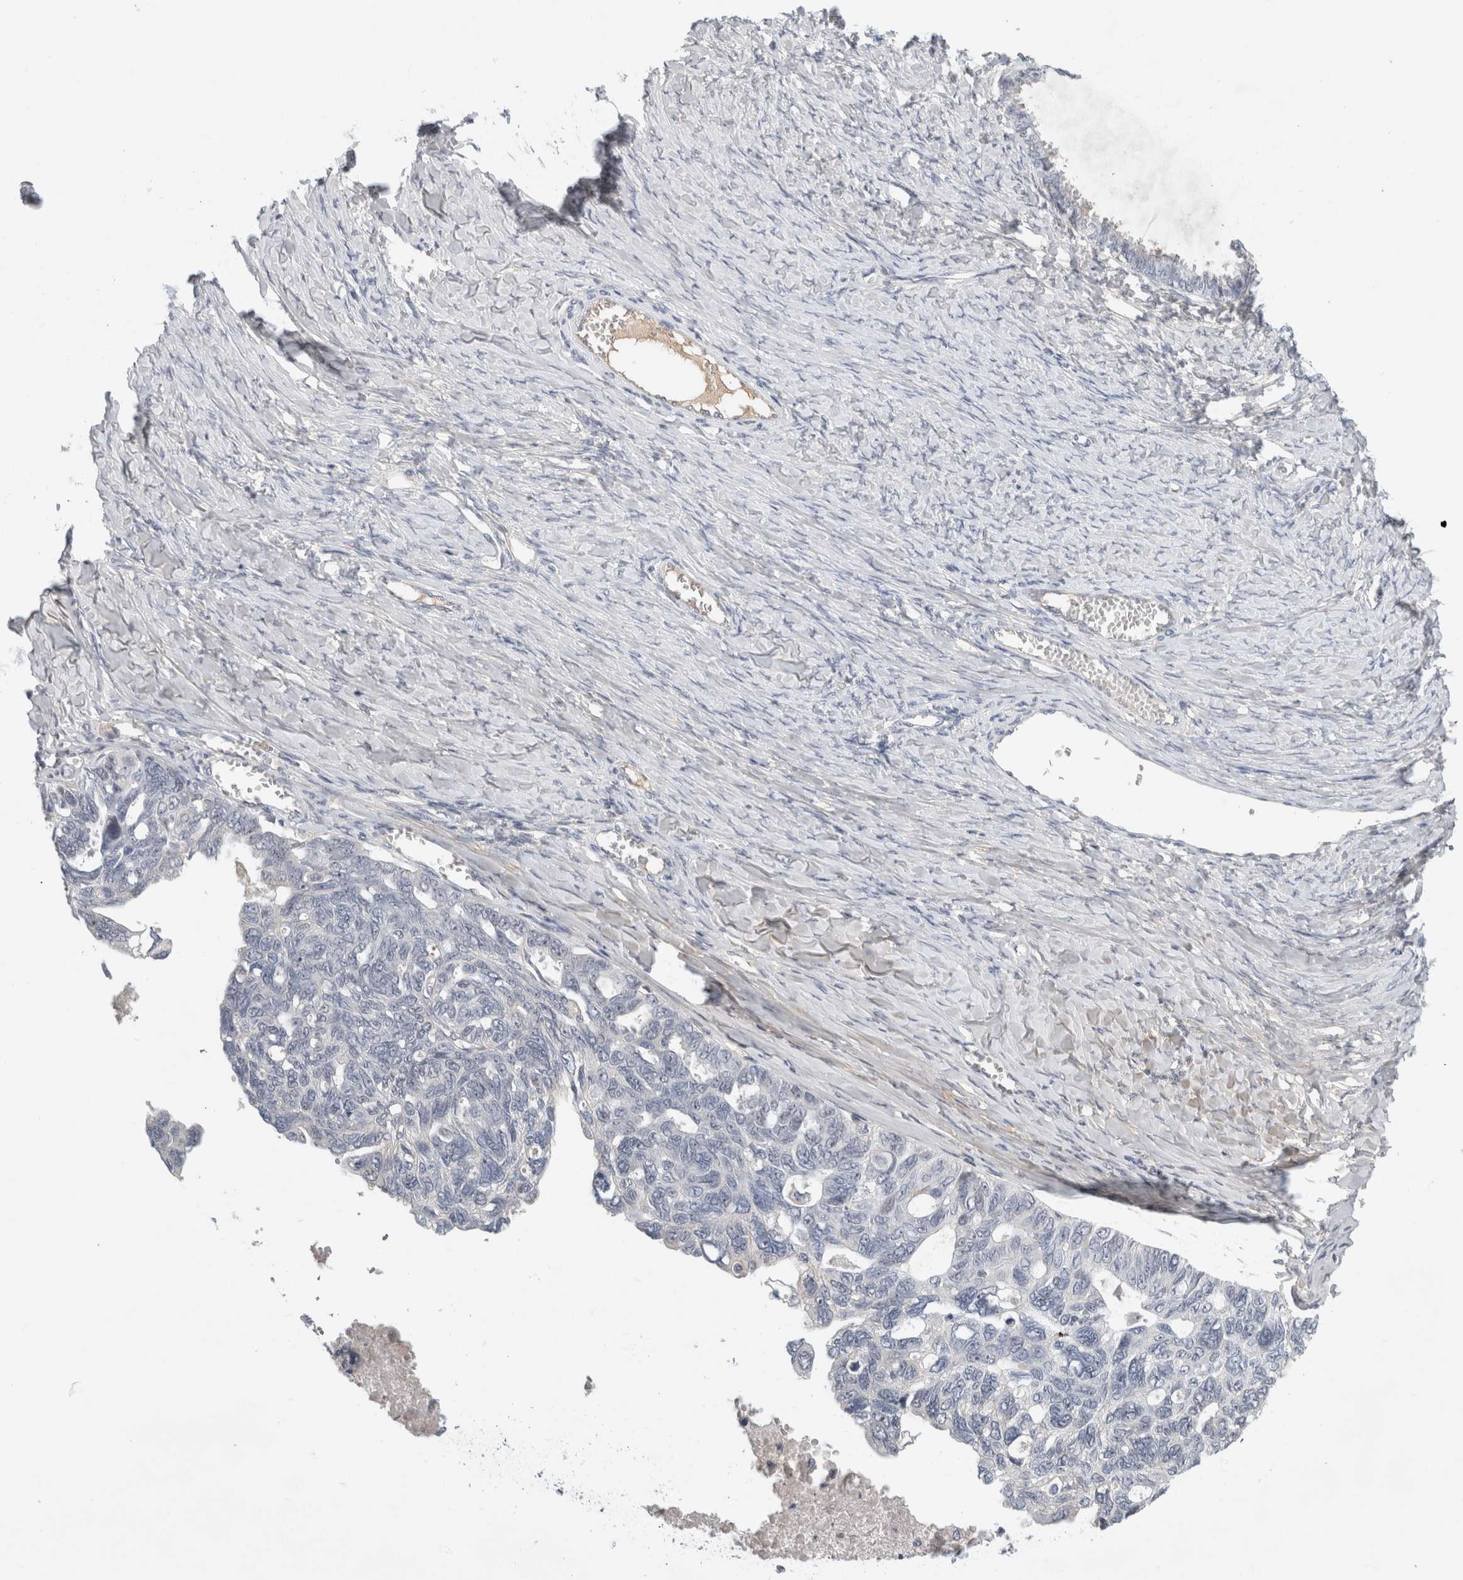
{"staining": {"intensity": "negative", "quantity": "none", "location": "none"}, "tissue": "ovarian cancer", "cell_type": "Tumor cells", "image_type": "cancer", "snomed": [{"axis": "morphology", "description": "Cystadenocarcinoma, serous, NOS"}, {"axis": "topography", "description": "Ovary"}], "caption": "The image displays no staining of tumor cells in ovarian cancer. Brightfield microscopy of IHC stained with DAB (brown) and hematoxylin (blue), captured at high magnification.", "gene": "HCN3", "patient": {"sex": "female", "age": 79}}